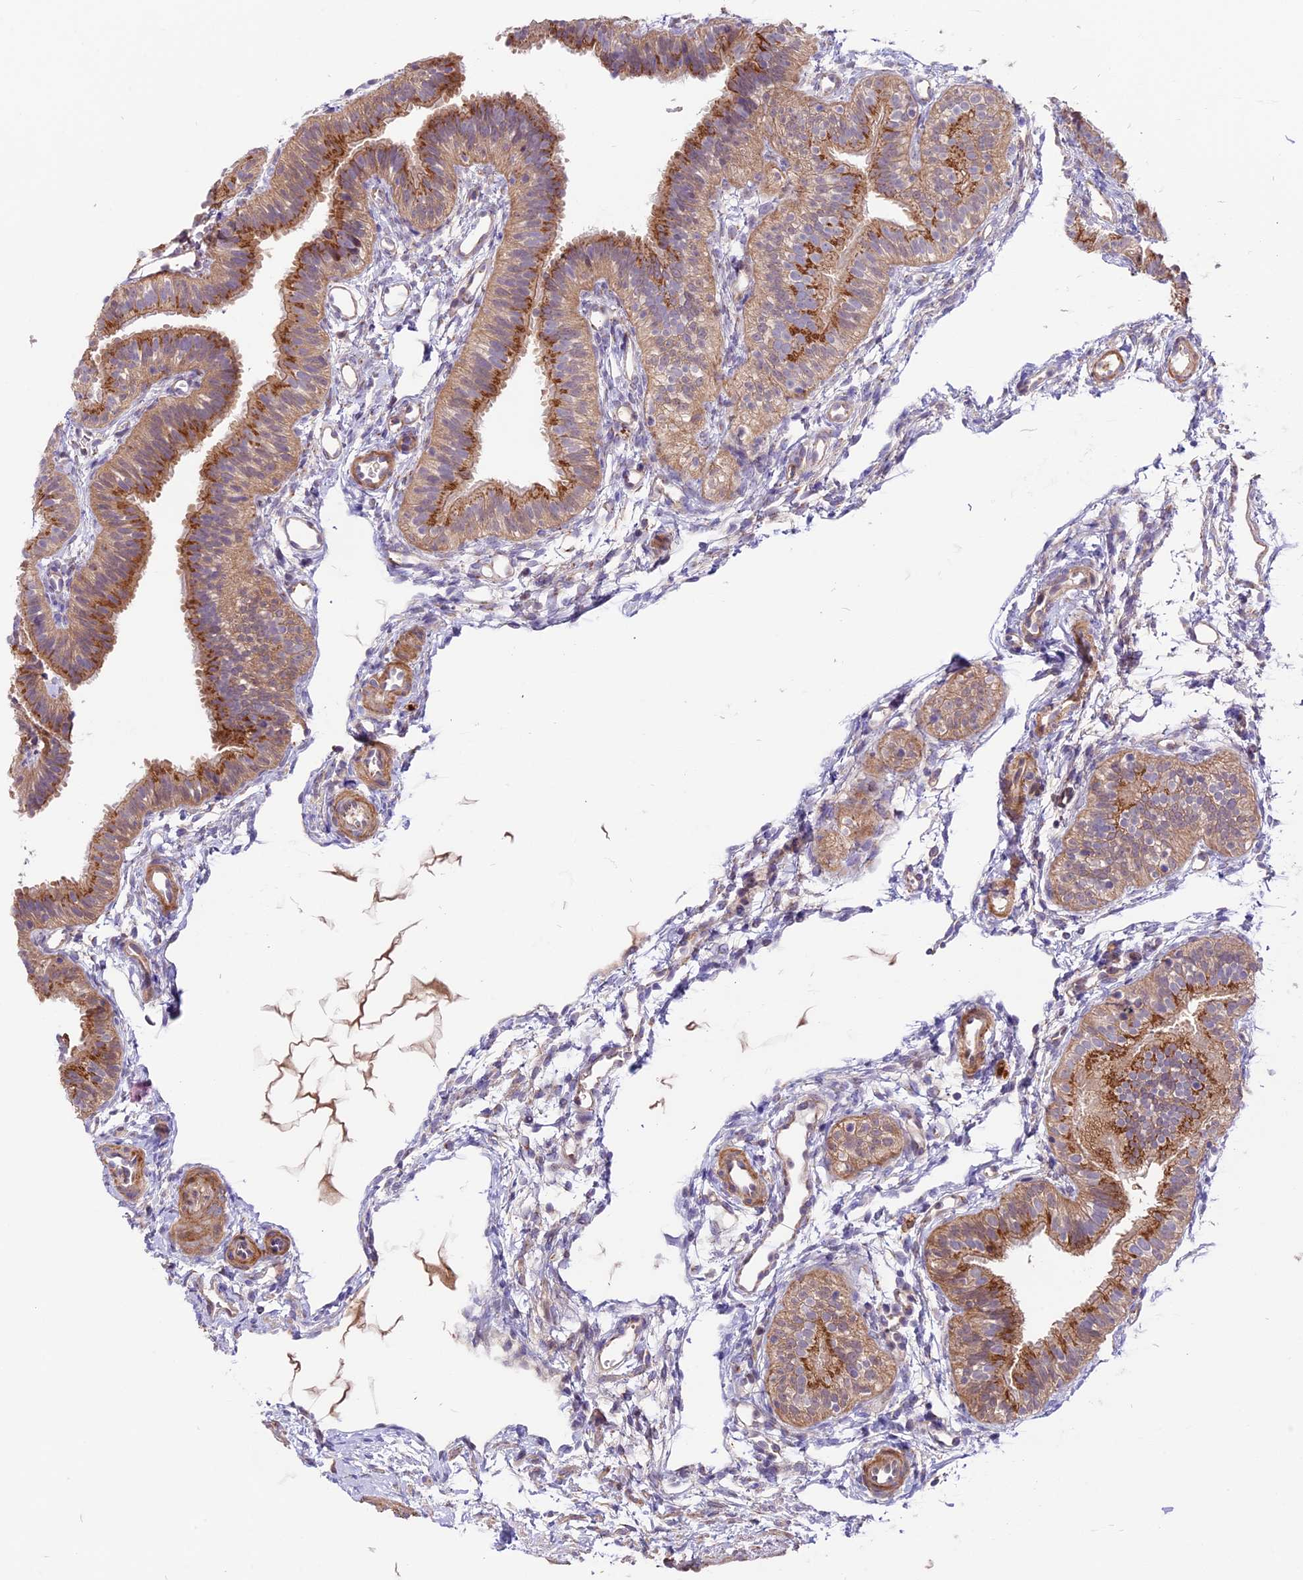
{"staining": {"intensity": "moderate", "quantity": ">75%", "location": "cytoplasmic/membranous"}, "tissue": "fallopian tube", "cell_type": "Glandular cells", "image_type": "normal", "snomed": [{"axis": "morphology", "description": "Normal tissue, NOS"}, {"axis": "topography", "description": "Fallopian tube"}], "caption": "DAB immunohistochemical staining of unremarkable human fallopian tube demonstrates moderate cytoplasmic/membranous protein expression in about >75% of glandular cells. (IHC, brightfield microscopy, high magnification).", "gene": "COG8", "patient": {"sex": "female", "age": 35}}